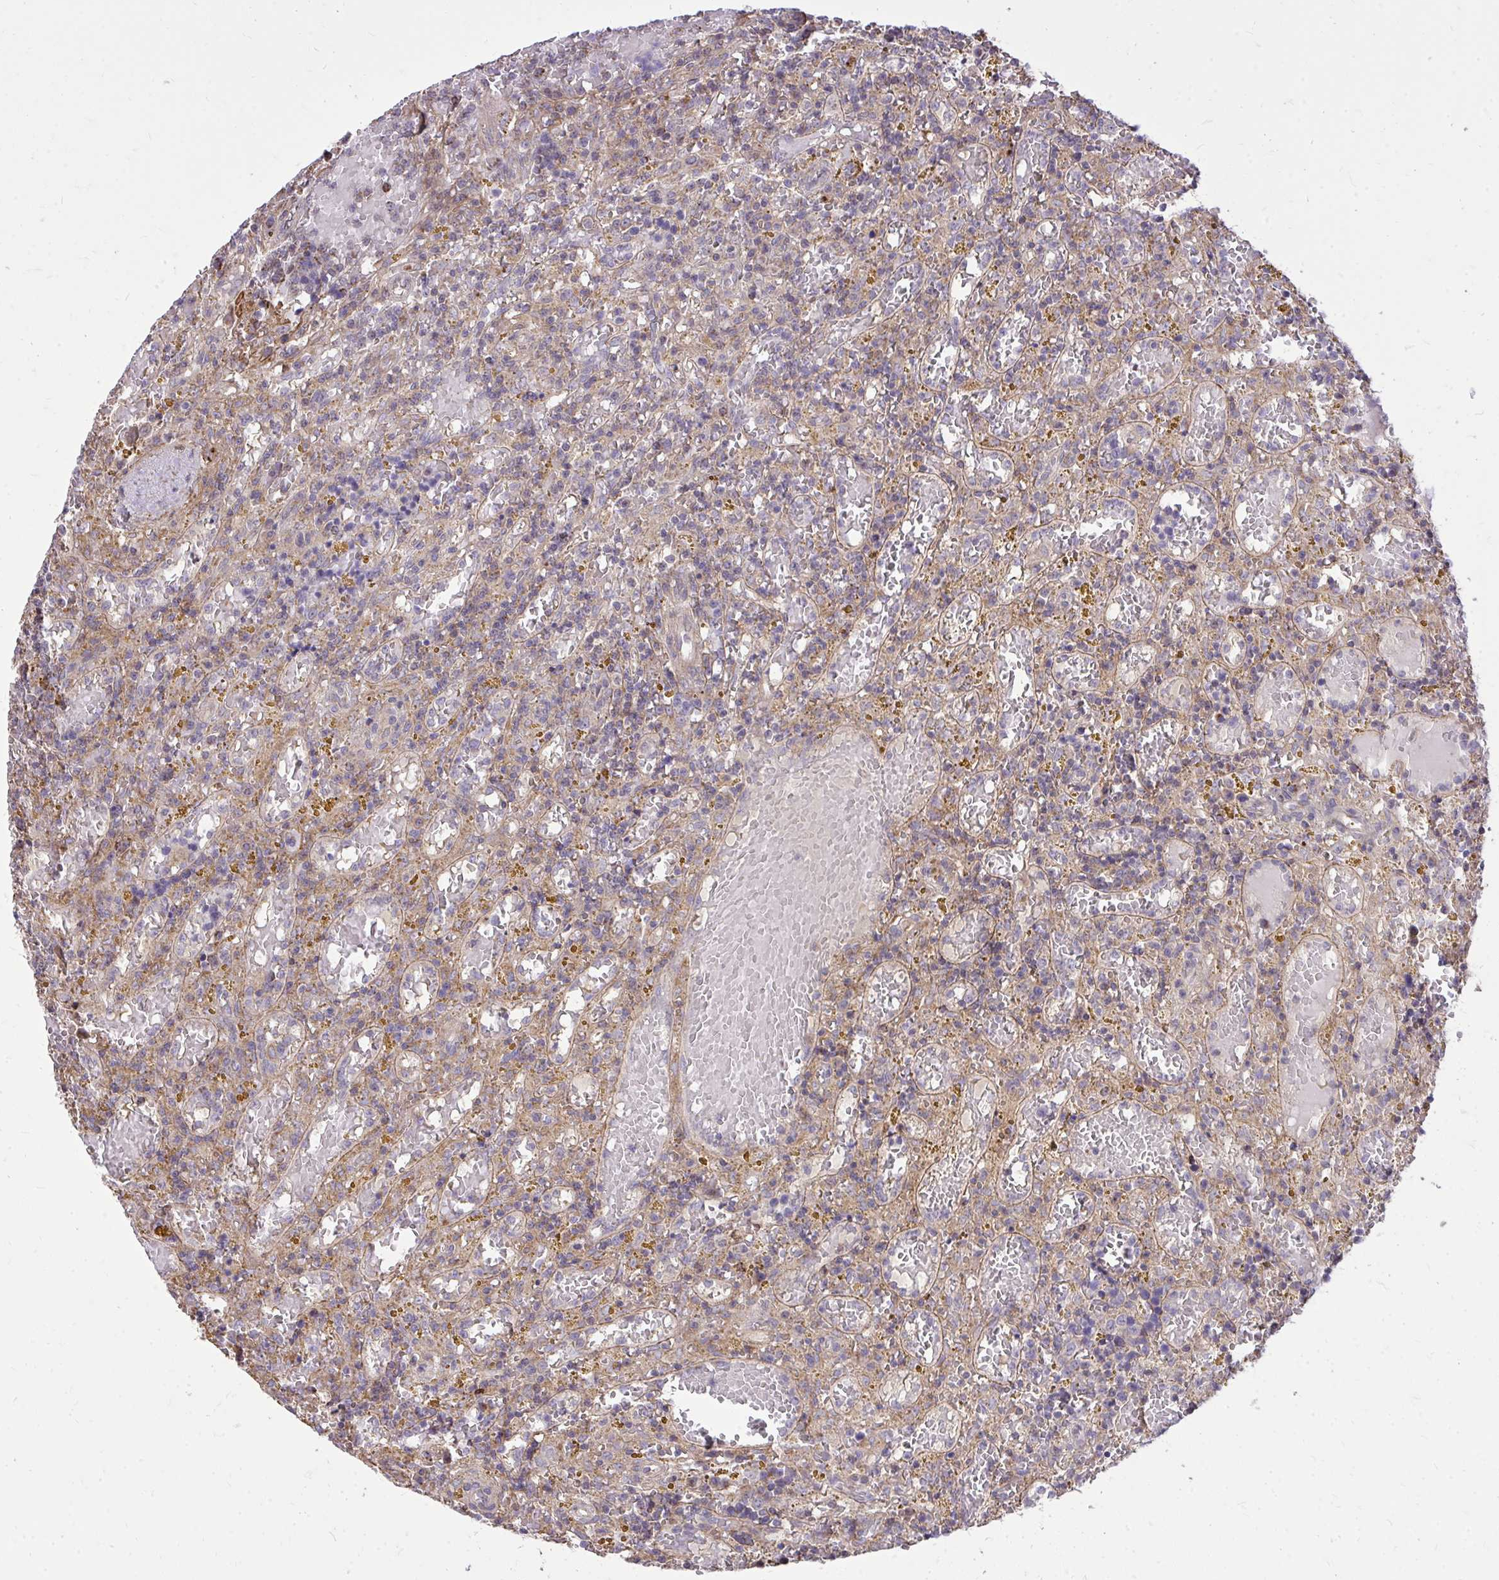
{"staining": {"intensity": "negative", "quantity": "none", "location": "none"}, "tissue": "lymphoma", "cell_type": "Tumor cells", "image_type": "cancer", "snomed": [{"axis": "morphology", "description": "Malignant lymphoma, non-Hodgkin's type, Low grade"}, {"axis": "topography", "description": "Spleen"}], "caption": "Tumor cells show no significant protein staining in lymphoma.", "gene": "SLC7A5", "patient": {"sex": "female", "age": 65}}